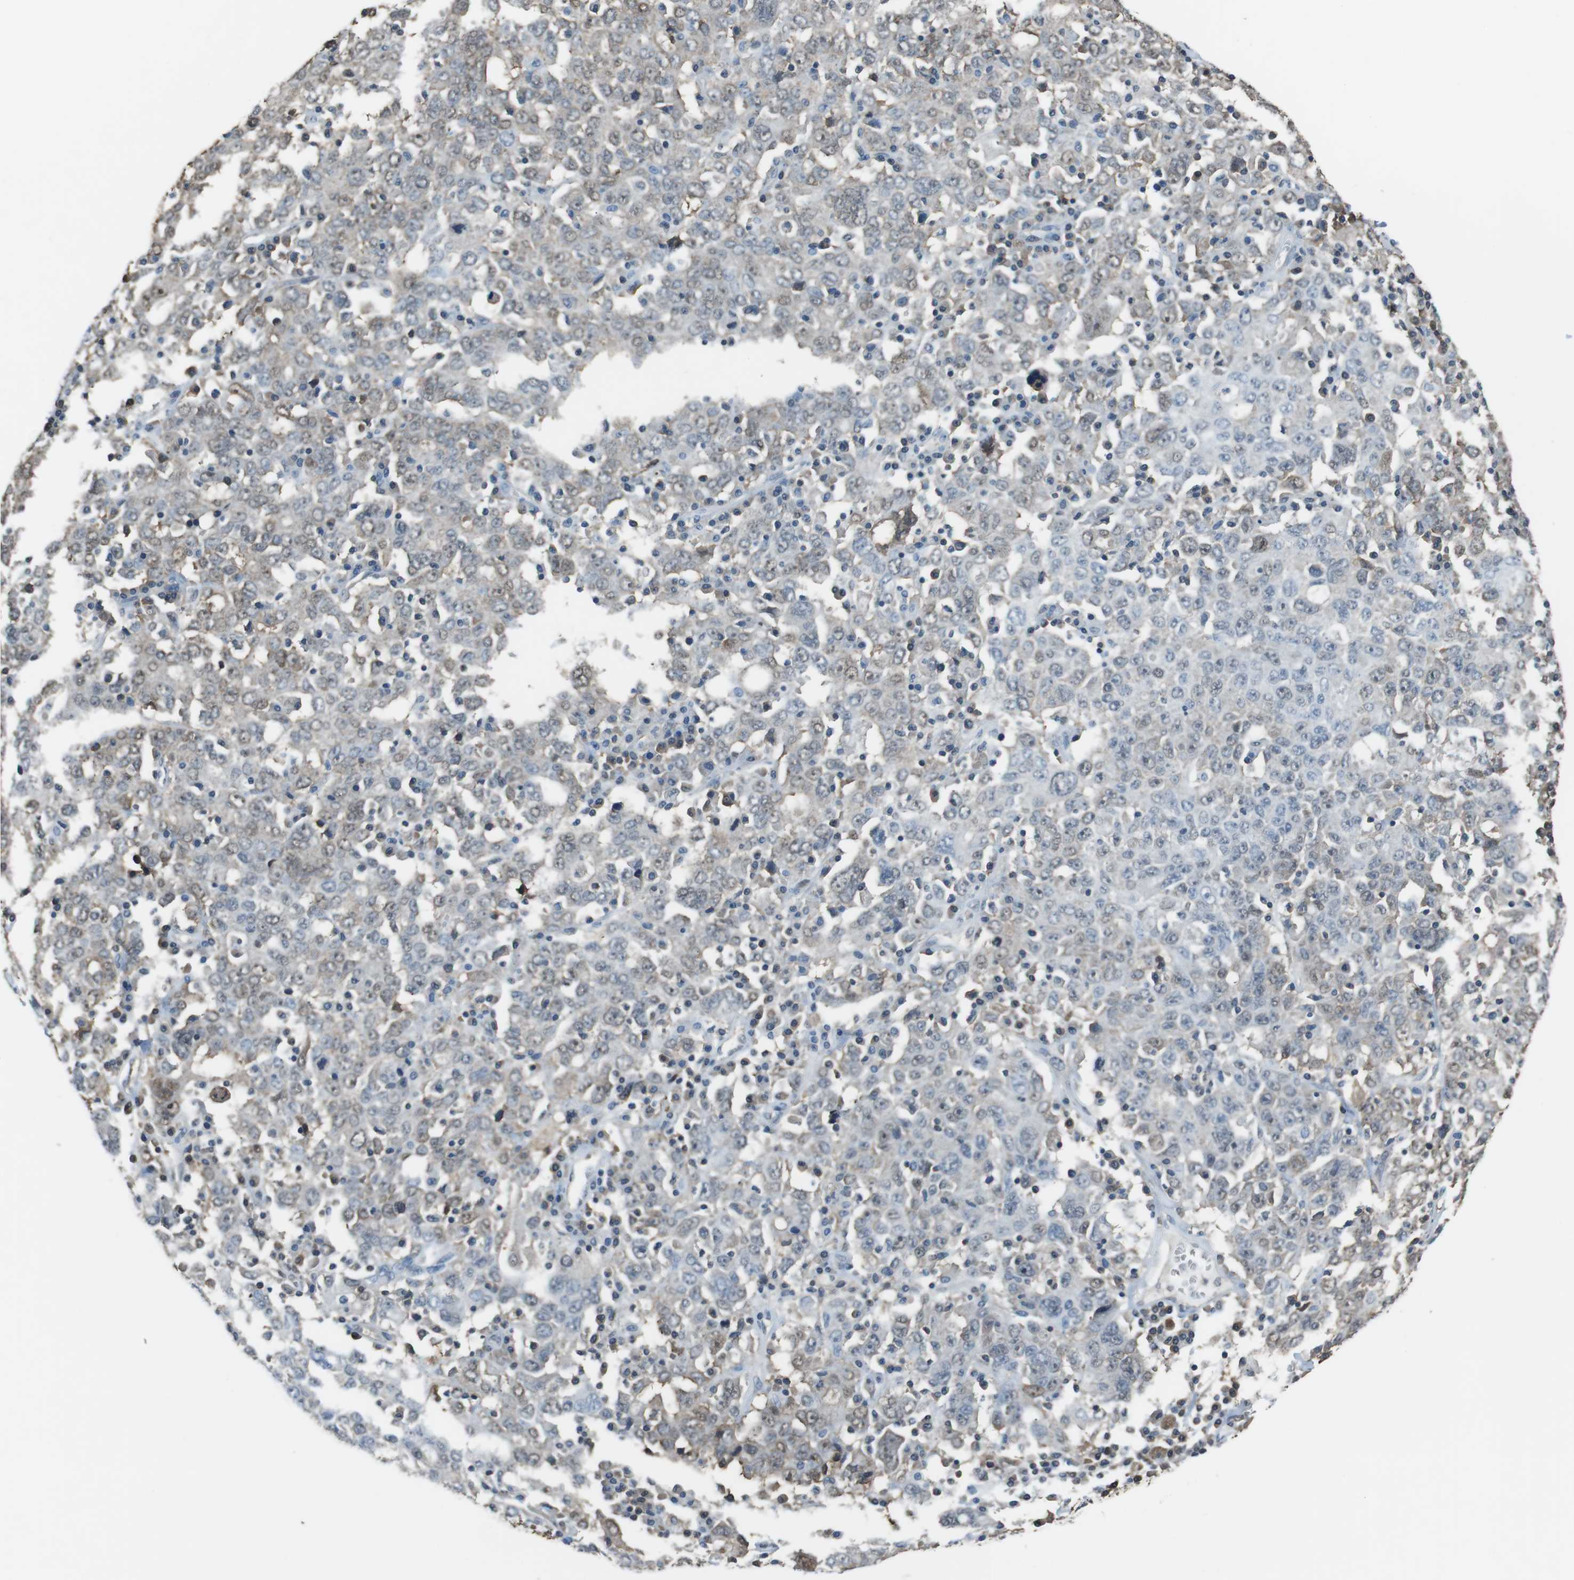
{"staining": {"intensity": "weak", "quantity": "<25%", "location": "cytoplasmic/membranous,nuclear"}, "tissue": "ovarian cancer", "cell_type": "Tumor cells", "image_type": "cancer", "snomed": [{"axis": "morphology", "description": "Carcinoma, endometroid"}, {"axis": "topography", "description": "Ovary"}], "caption": "Human endometroid carcinoma (ovarian) stained for a protein using IHC exhibits no expression in tumor cells.", "gene": "TWSG1", "patient": {"sex": "female", "age": 62}}